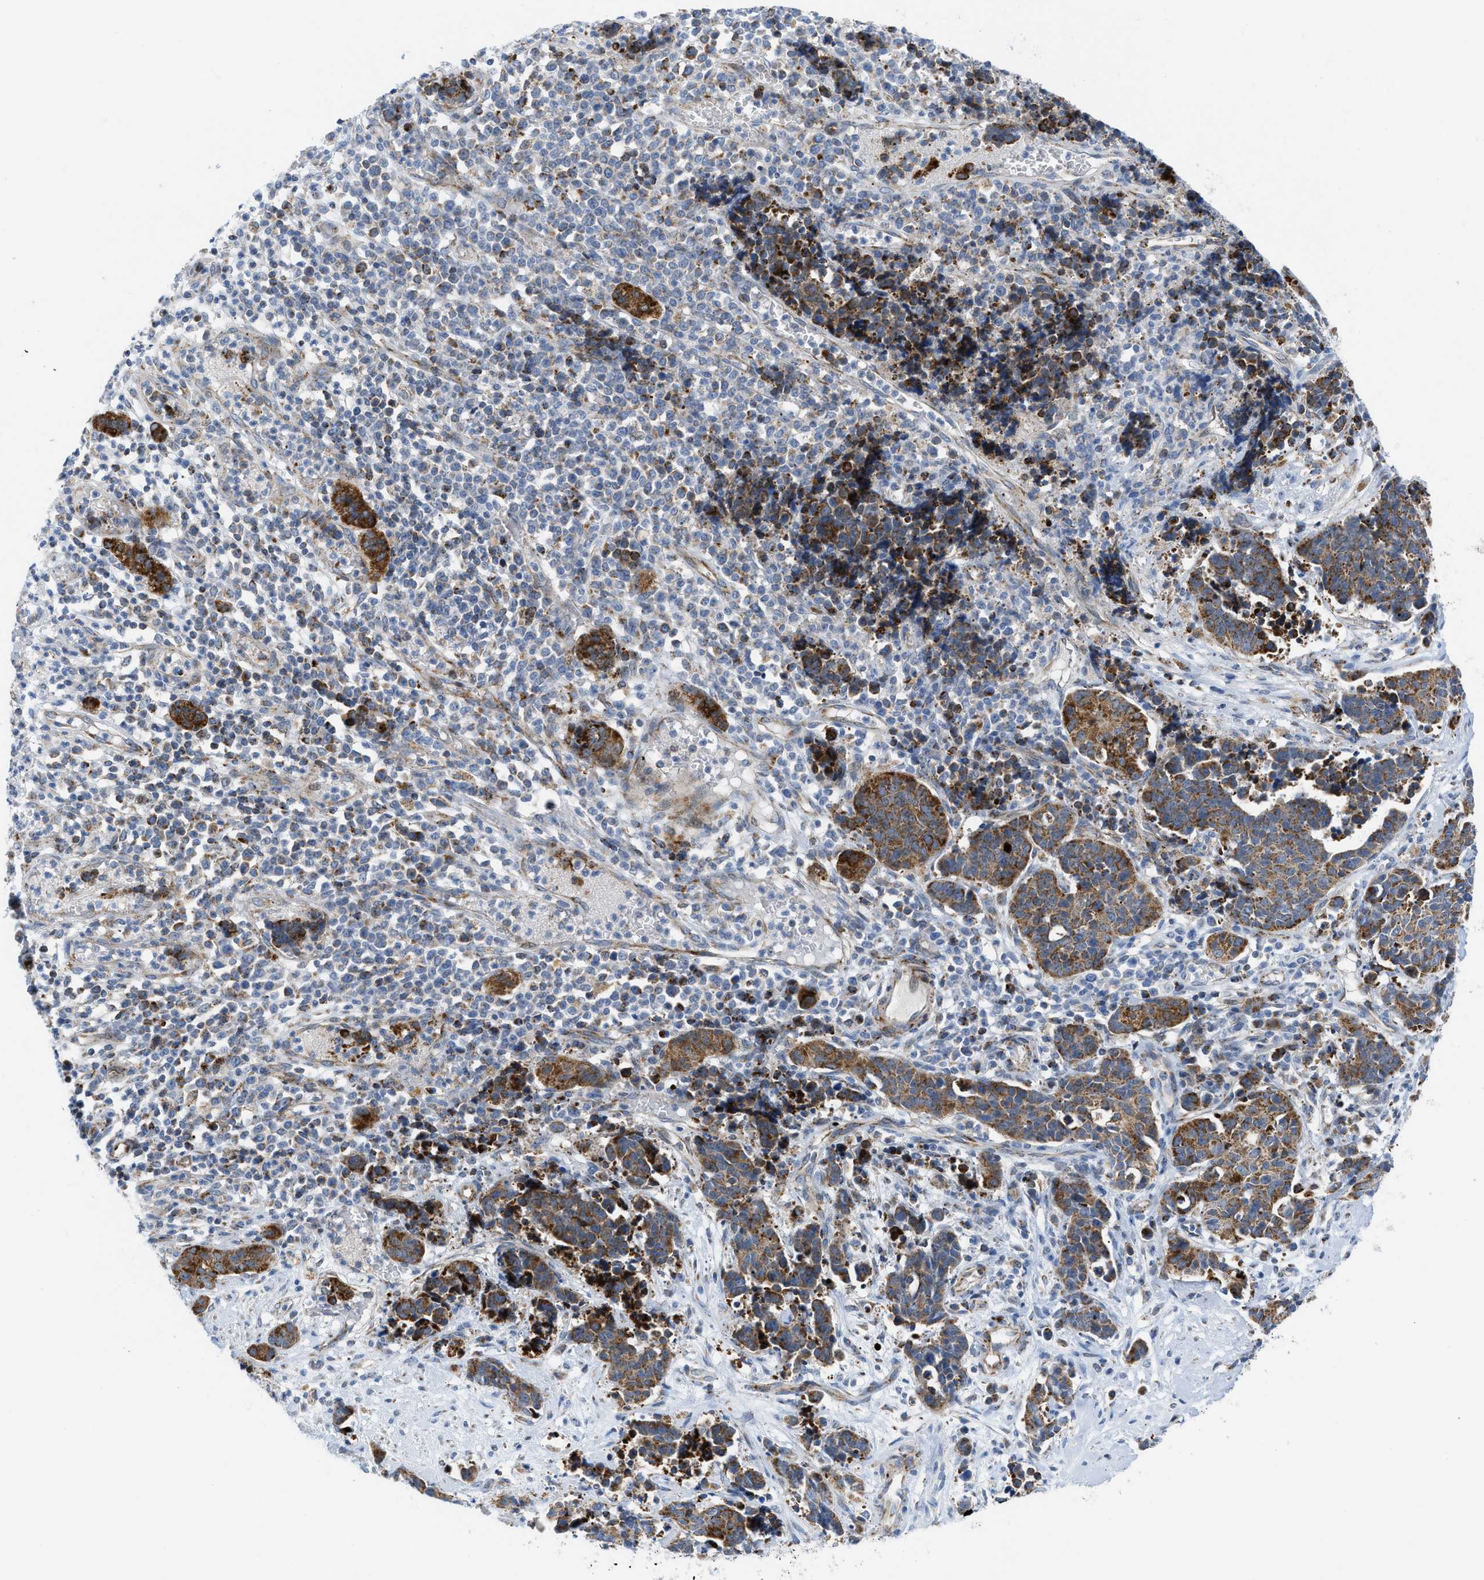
{"staining": {"intensity": "moderate", "quantity": "25%-75%", "location": "cytoplasmic/membranous"}, "tissue": "cervical cancer", "cell_type": "Tumor cells", "image_type": "cancer", "snomed": [{"axis": "morphology", "description": "Squamous cell carcinoma, NOS"}, {"axis": "topography", "description": "Cervix"}], "caption": "Protein analysis of cervical cancer tissue demonstrates moderate cytoplasmic/membranous positivity in about 25%-75% of tumor cells.", "gene": "RBBP9", "patient": {"sex": "female", "age": 35}}